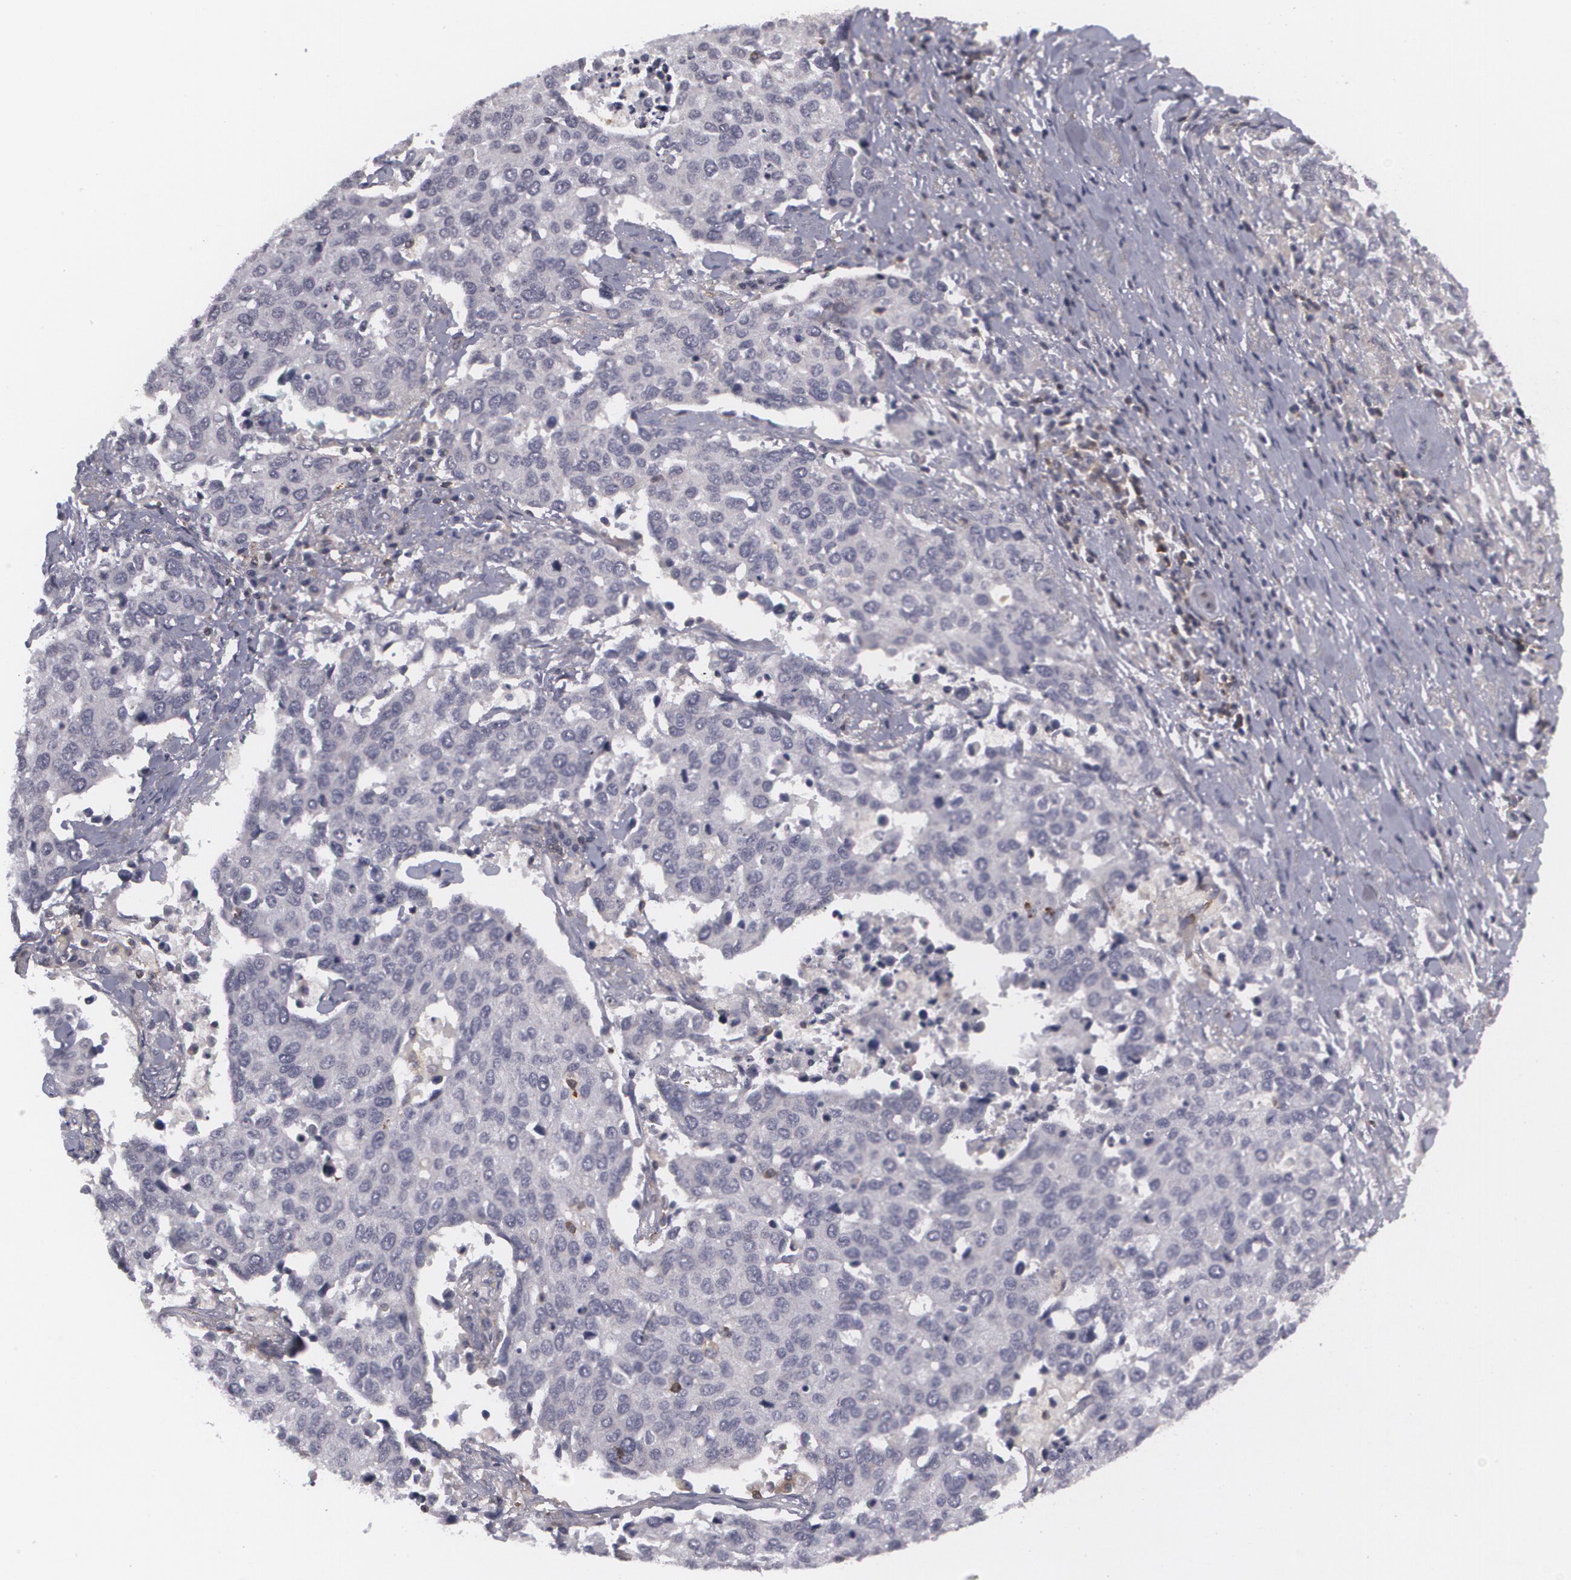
{"staining": {"intensity": "negative", "quantity": "none", "location": "none"}, "tissue": "cervical cancer", "cell_type": "Tumor cells", "image_type": "cancer", "snomed": [{"axis": "morphology", "description": "Squamous cell carcinoma, NOS"}, {"axis": "topography", "description": "Cervix"}], "caption": "Squamous cell carcinoma (cervical) was stained to show a protein in brown. There is no significant positivity in tumor cells. (DAB (3,3'-diaminobenzidine) IHC with hematoxylin counter stain).", "gene": "BIN1", "patient": {"sex": "female", "age": 54}}